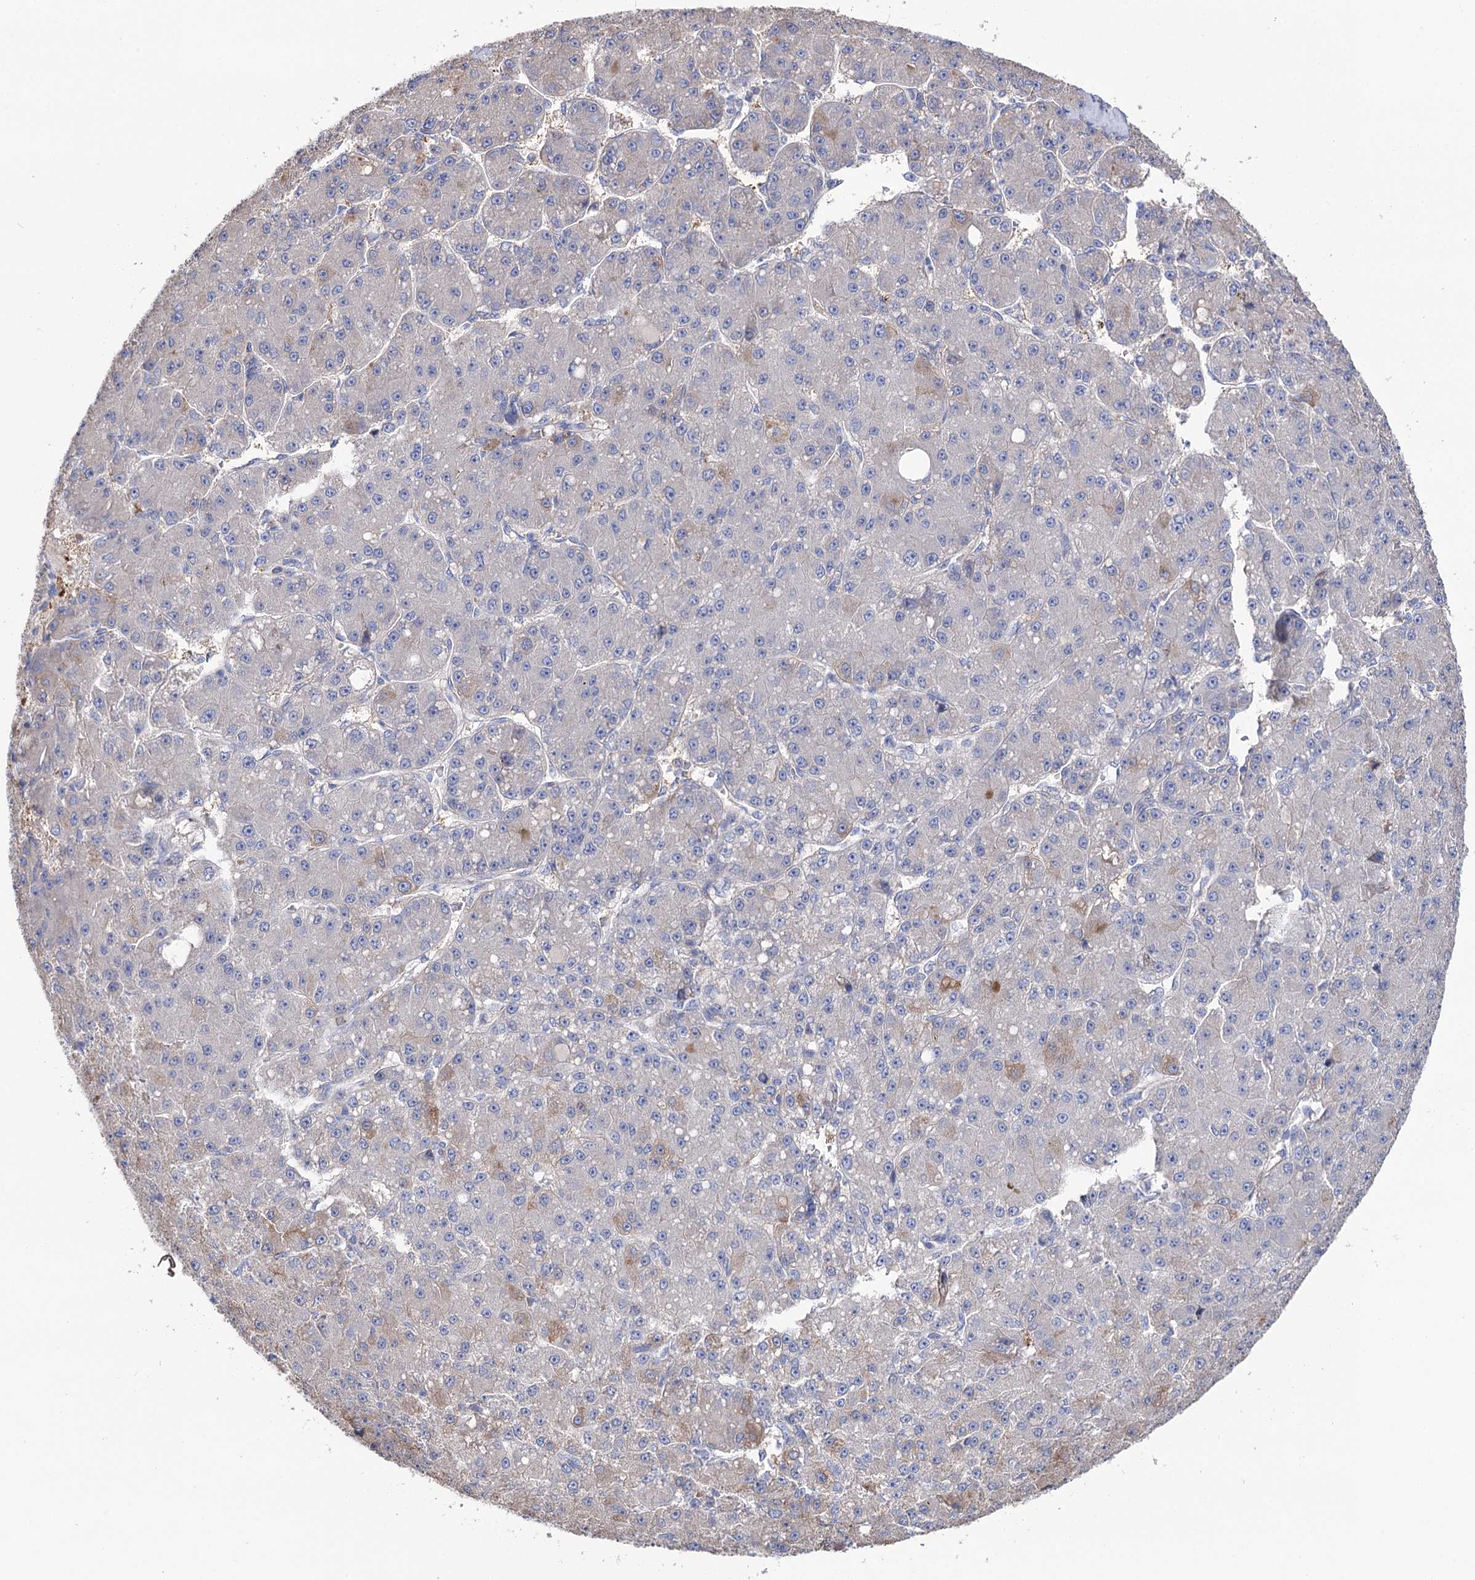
{"staining": {"intensity": "negative", "quantity": "none", "location": "none"}, "tissue": "liver cancer", "cell_type": "Tumor cells", "image_type": "cancer", "snomed": [{"axis": "morphology", "description": "Carcinoma, Hepatocellular, NOS"}, {"axis": "topography", "description": "Liver"}], "caption": "Human liver cancer stained for a protein using immunohistochemistry reveals no expression in tumor cells.", "gene": "BBS4", "patient": {"sex": "male", "age": 67}}